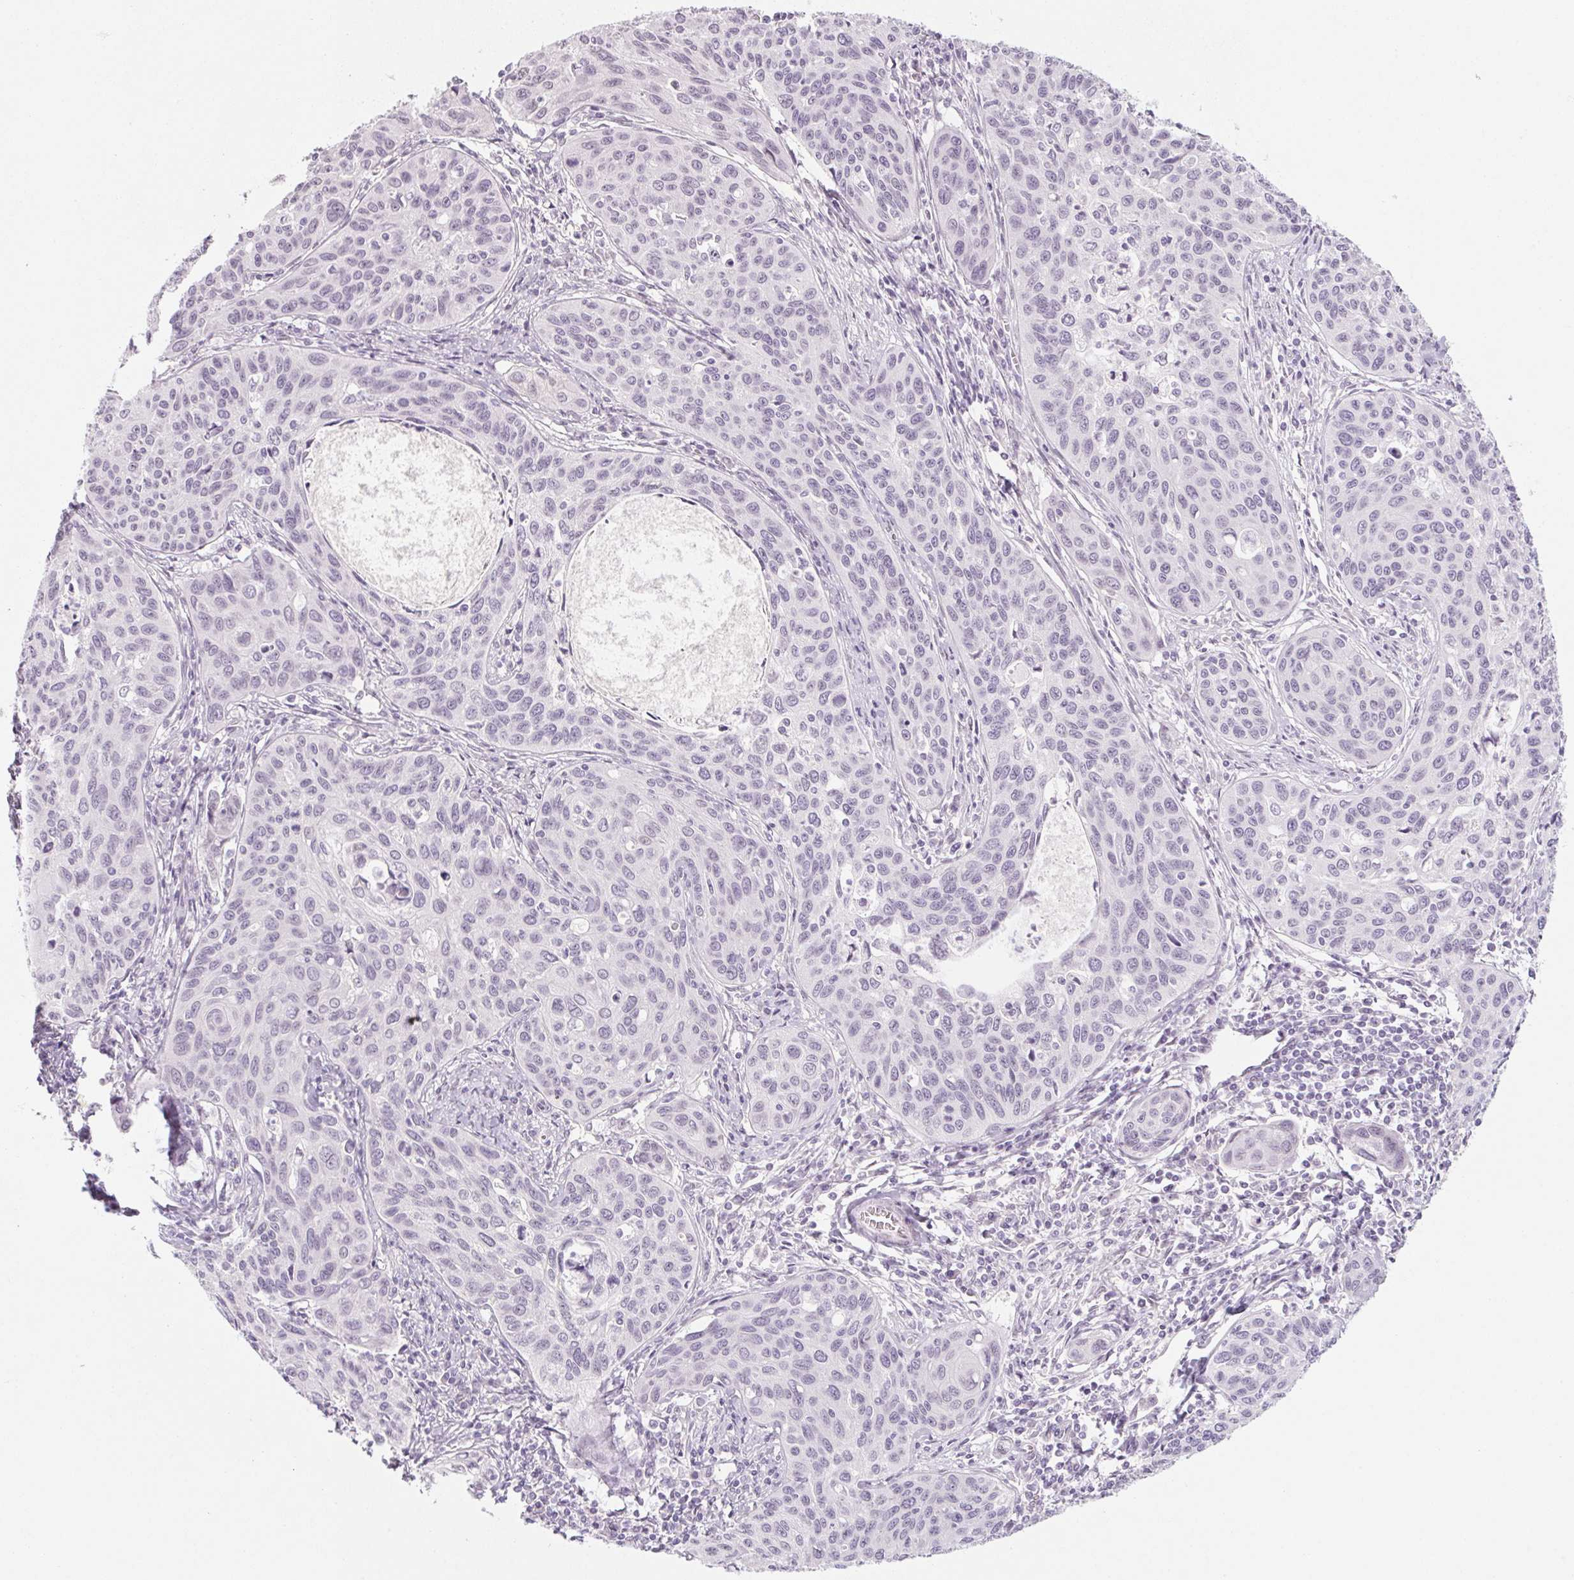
{"staining": {"intensity": "negative", "quantity": "none", "location": "none"}, "tissue": "cervical cancer", "cell_type": "Tumor cells", "image_type": "cancer", "snomed": [{"axis": "morphology", "description": "Squamous cell carcinoma, NOS"}, {"axis": "topography", "description": "Cervix"}], "caption": "Photomicrograph shows no significant protein staining in tumor cells of cervical squamous cell carcinoma.", "gene": "KCNQ2", "patient": {"sex": "female", "age": 31}}